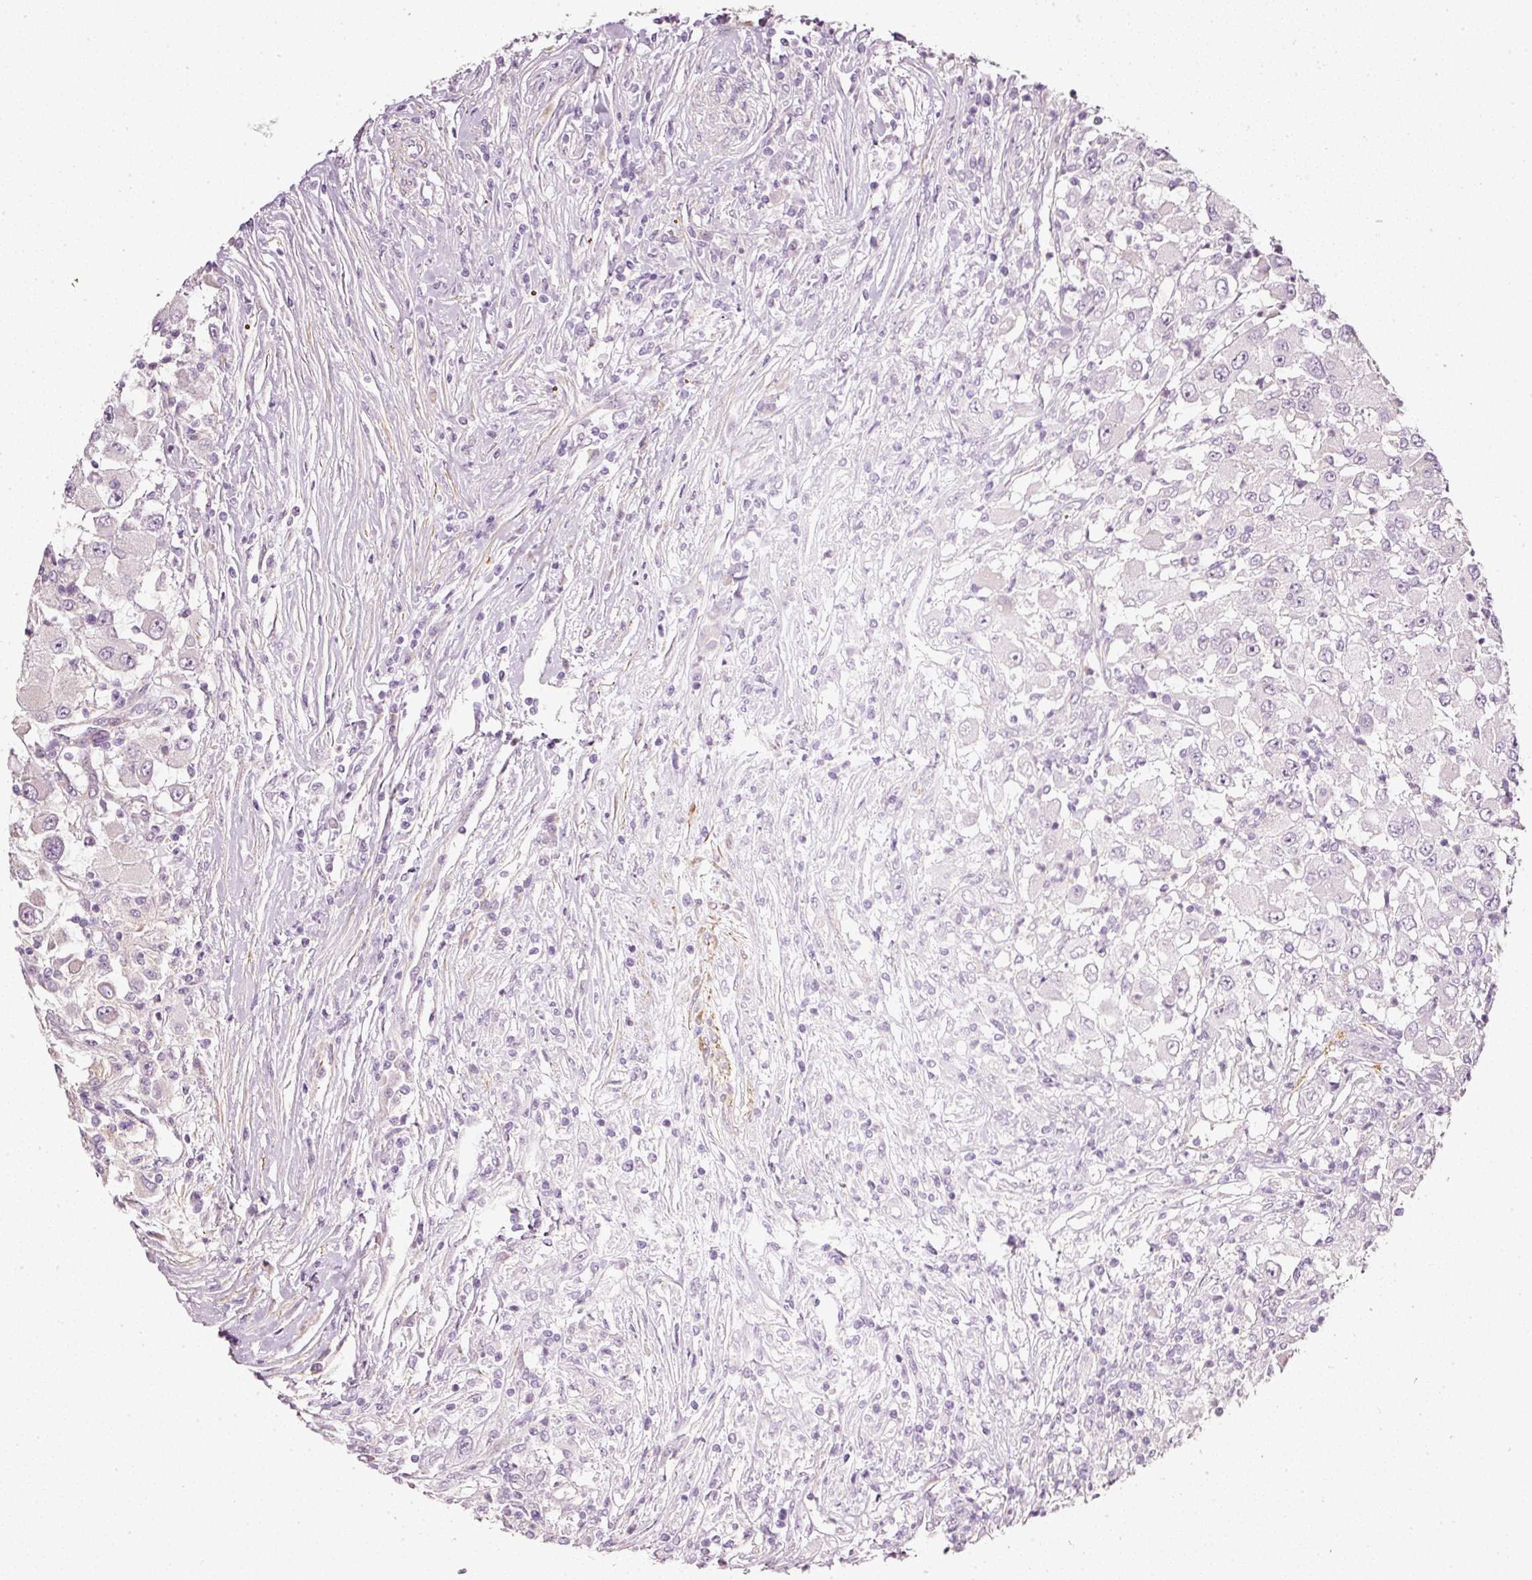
{"staining": {"intensity": "negative", "quantity": "none", "location": "none"}, "tissue": "renal cancer", "cell_type": "Tumor cells", "image_type": "cancer", "snomed": [{"axis": "morphology", "description": "Adenocarcinoma, NOS"}, {"axis": "topography", "description": "Kidney"}], "caption": "There is no significant staining in tumor cells of adenocarcinoma (renal).", "gene": "TOGARAM1", "patient": {"sex": "female", "age": 67}}